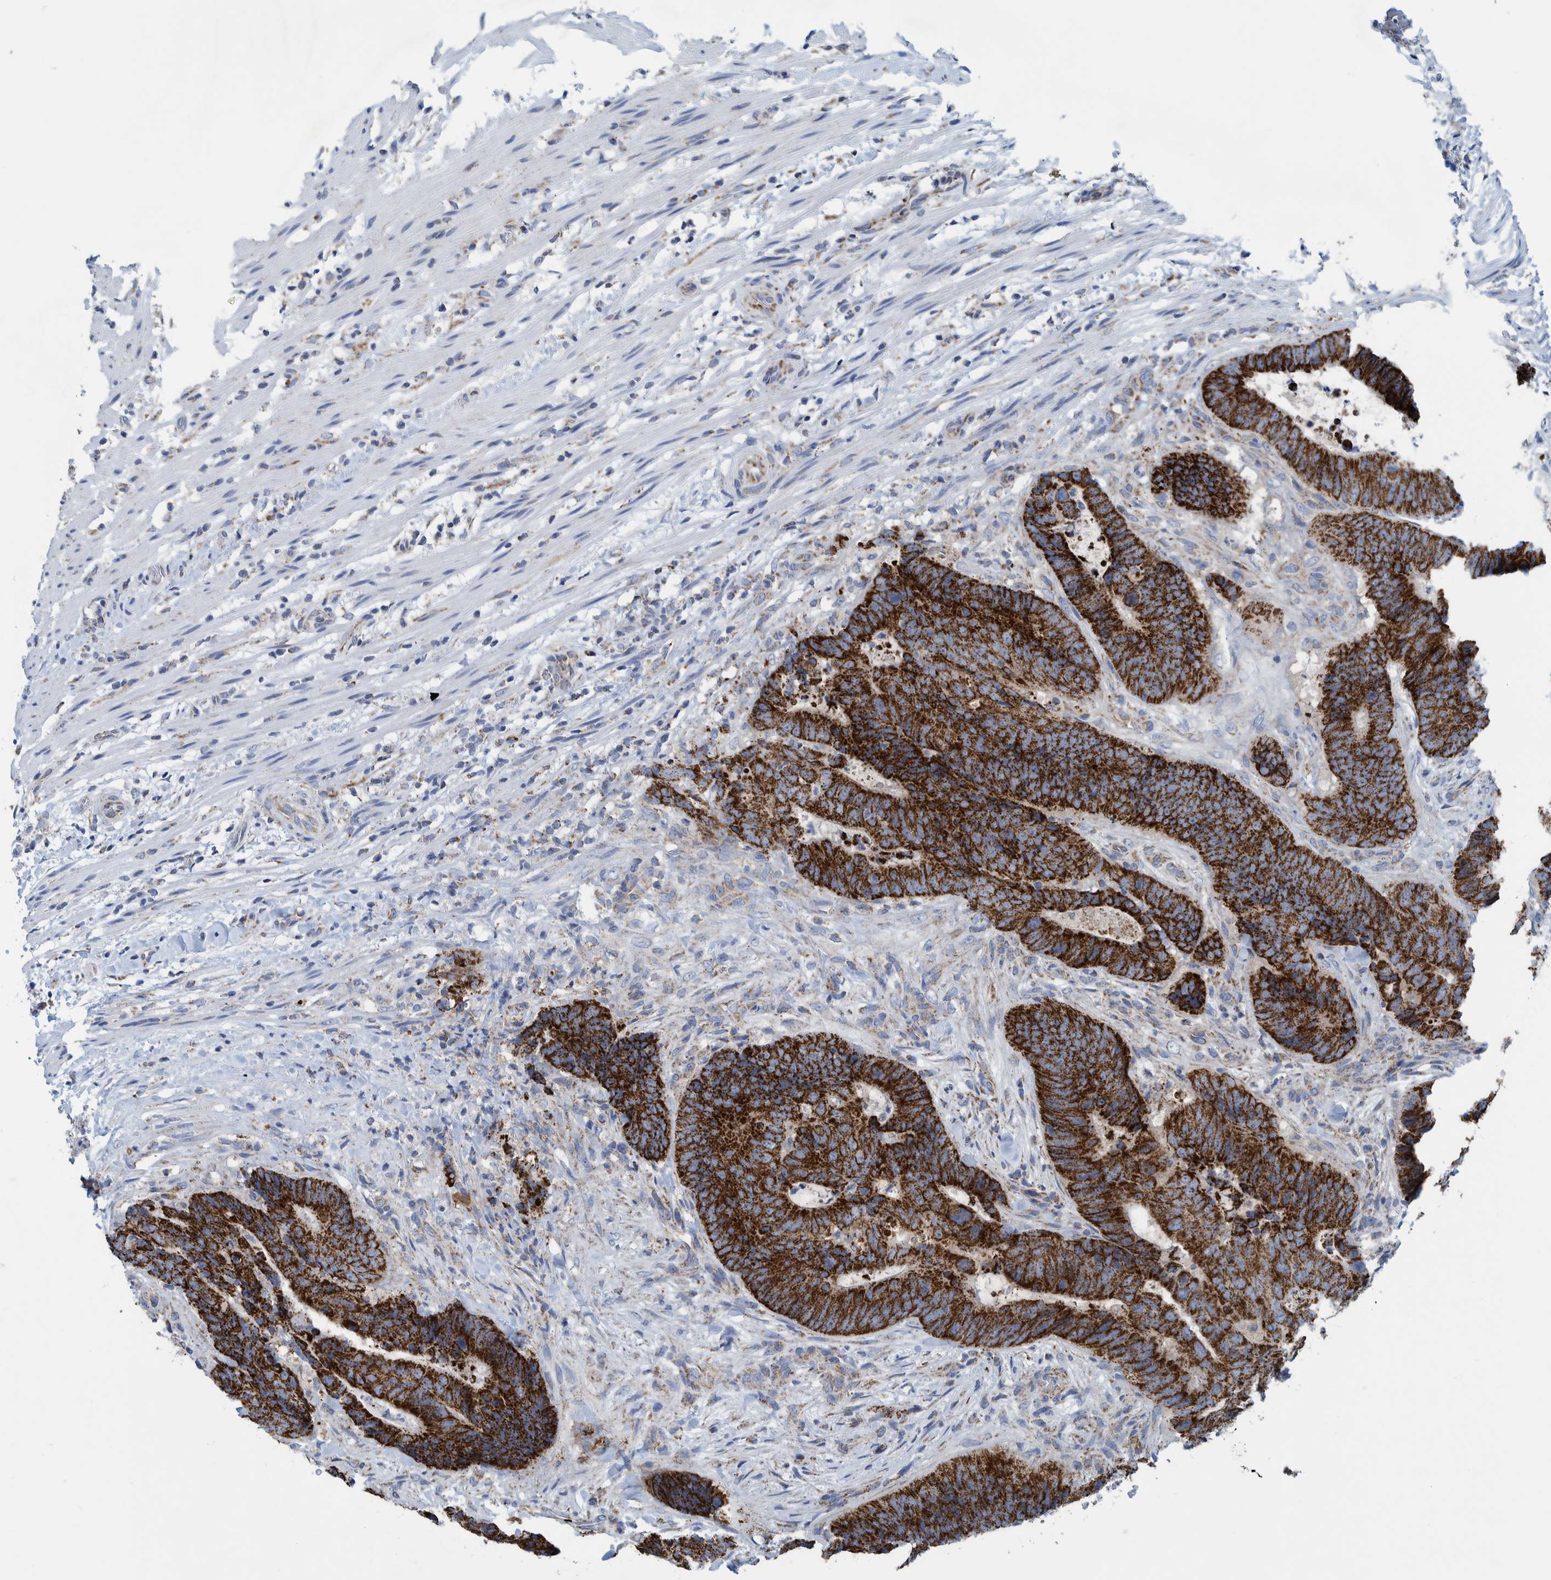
{"staining": {"intensity": "strong", "quantity": ">75%", "location": "cytoplasmic/membranous"}, "tissue": "colorectal cancer", "cell_type": "Tumor cells", "image_type": "cancer", "snomed": [{"axis": "morphology", "description": "Adenocarcinoma, NOS"}, {"axis": "topography", "description": "Colon"}], "caption": "This is an image of immunohistochemistry (IHC) staining of colorectal adenocarcinoma, which shows strong positivity in the cytoplasmic/membranous of tumor cells.", "gene": "MRPS7", "patient": {"sex": "male", "age": 56}}